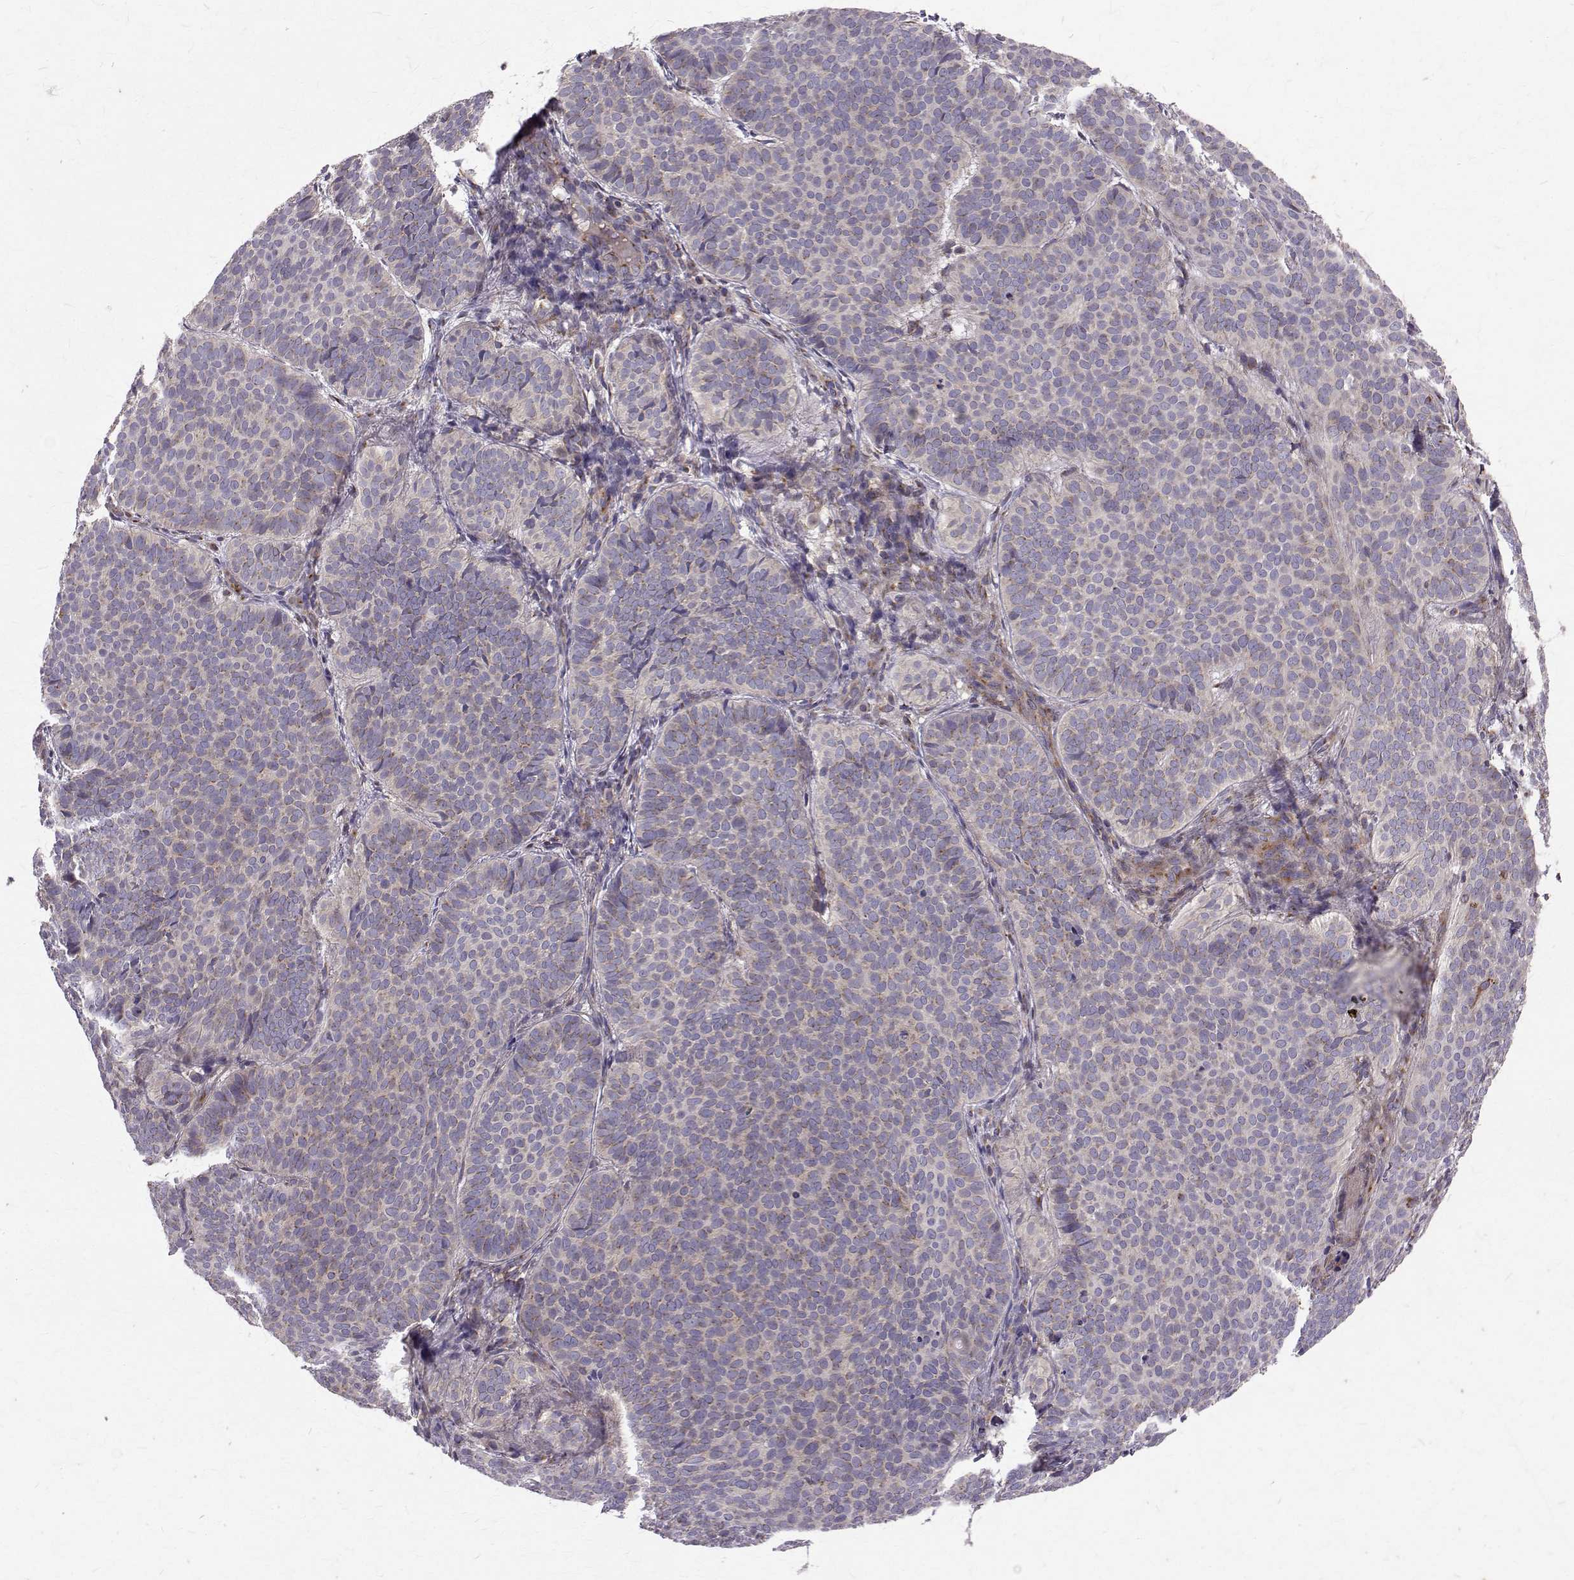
{"staining": {"intensity": "negative", "quantity": "none", "location": "none"}, "tissue": "skin cancer", "cell_type": "Tumor cells", "image_type": "cancer", "snomed": [{"axis": "morphology", "description": "Basal cell carcinoma"}, {"axis": "topography", "description": "Skin"}], "caption": "This is an immunohistochemistry photomicrograph of human skin cancer. There is no expression in tumor cells.", "gene": "ARFGAP1", "patient": {"sex": "male", "age": 57}}